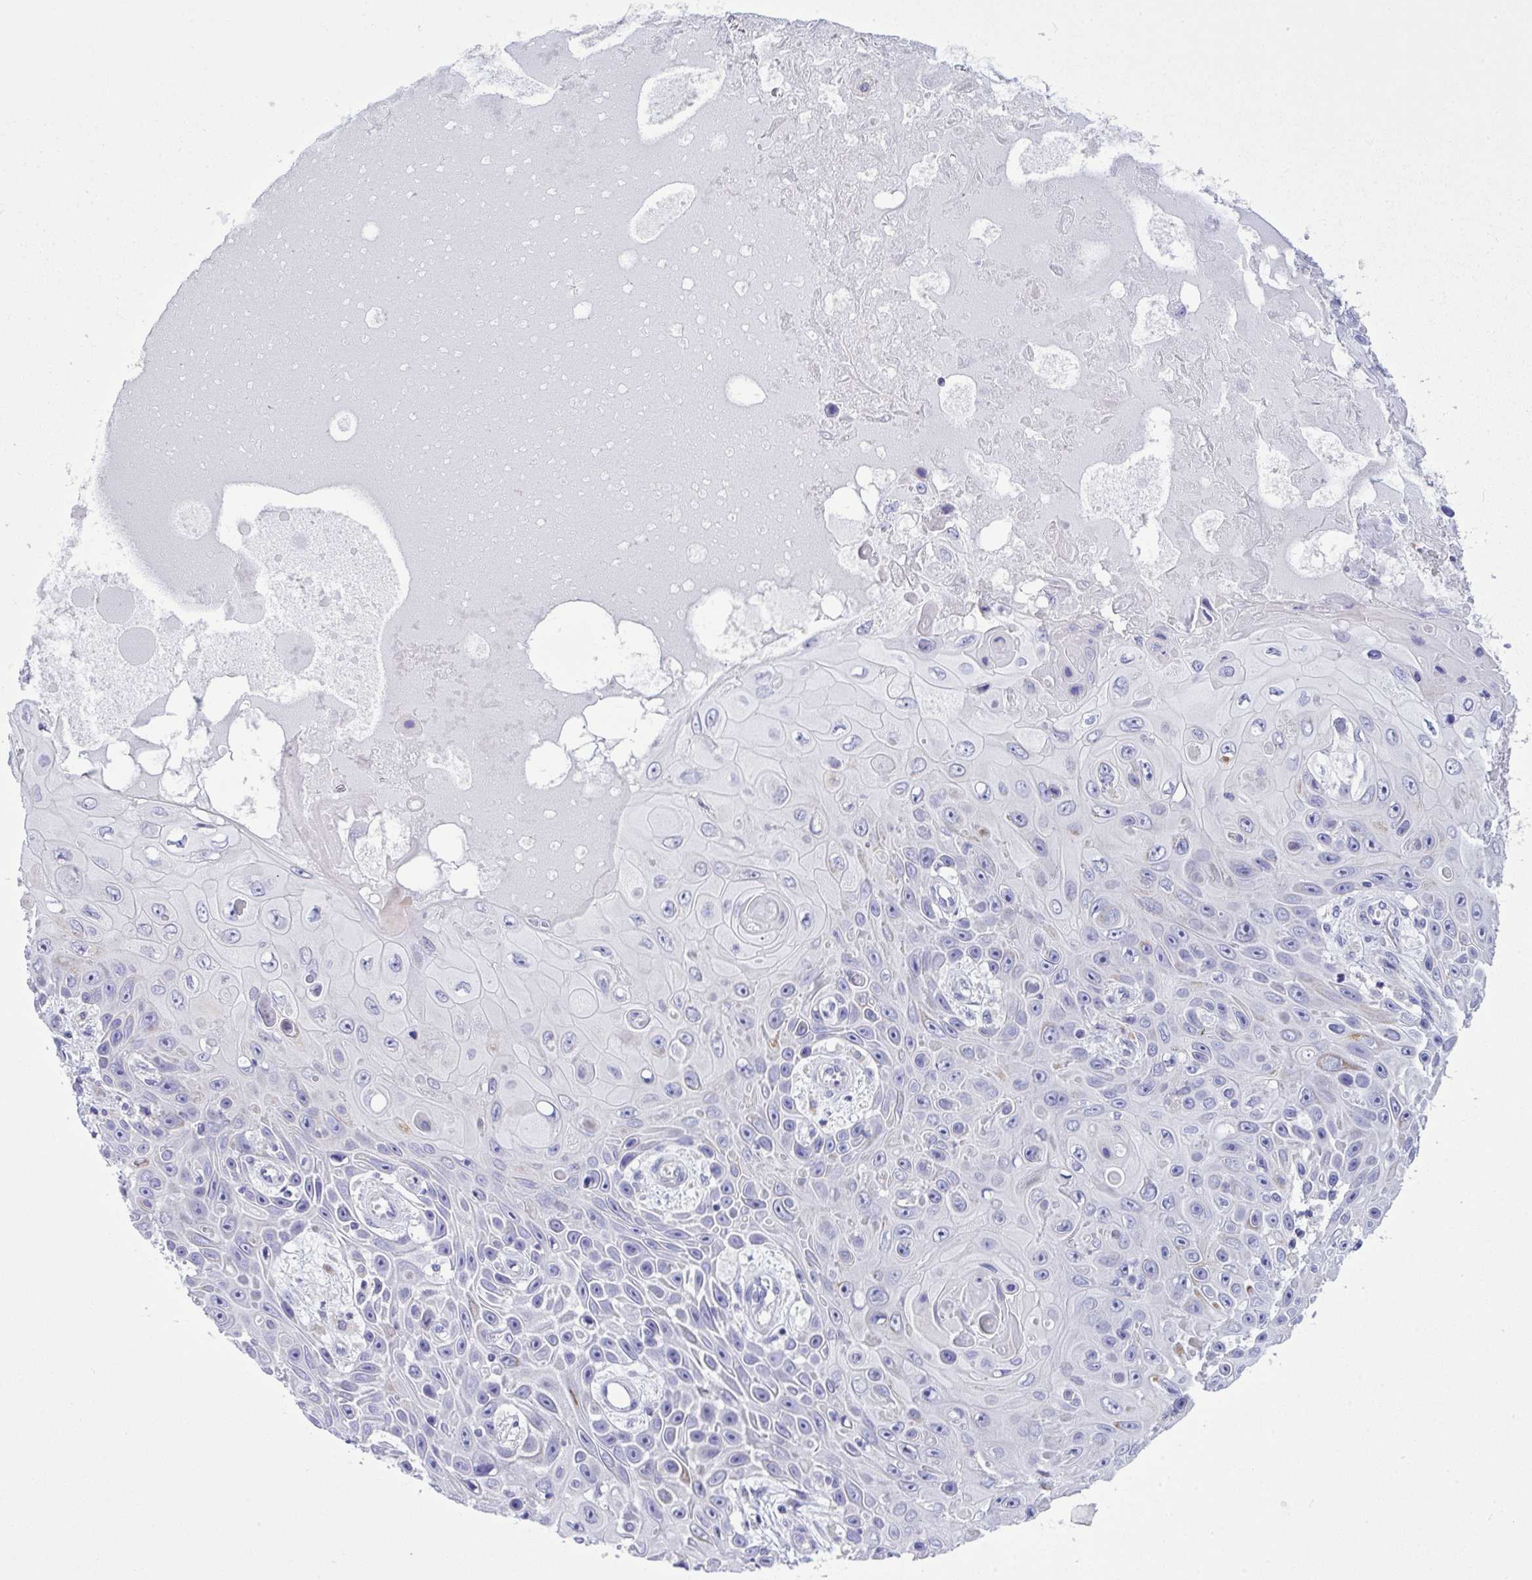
{"staining": {"intensity": "negative", "quantity": "none", "location": "none"}, "tissue": "skin cancer", "cell_type": "Tumor cells", "image_type": "cancer", "snomed": [{"axis": "morphology", "description": "Squamous cell carcinoma, NOS"}, {"axis": "topography", "description": "Skin"}], "caption": "Tumor cells show no significant positivity in skin cancer.", "gene": "WDR97", "patient": {"sex": "male", "age": 82}}